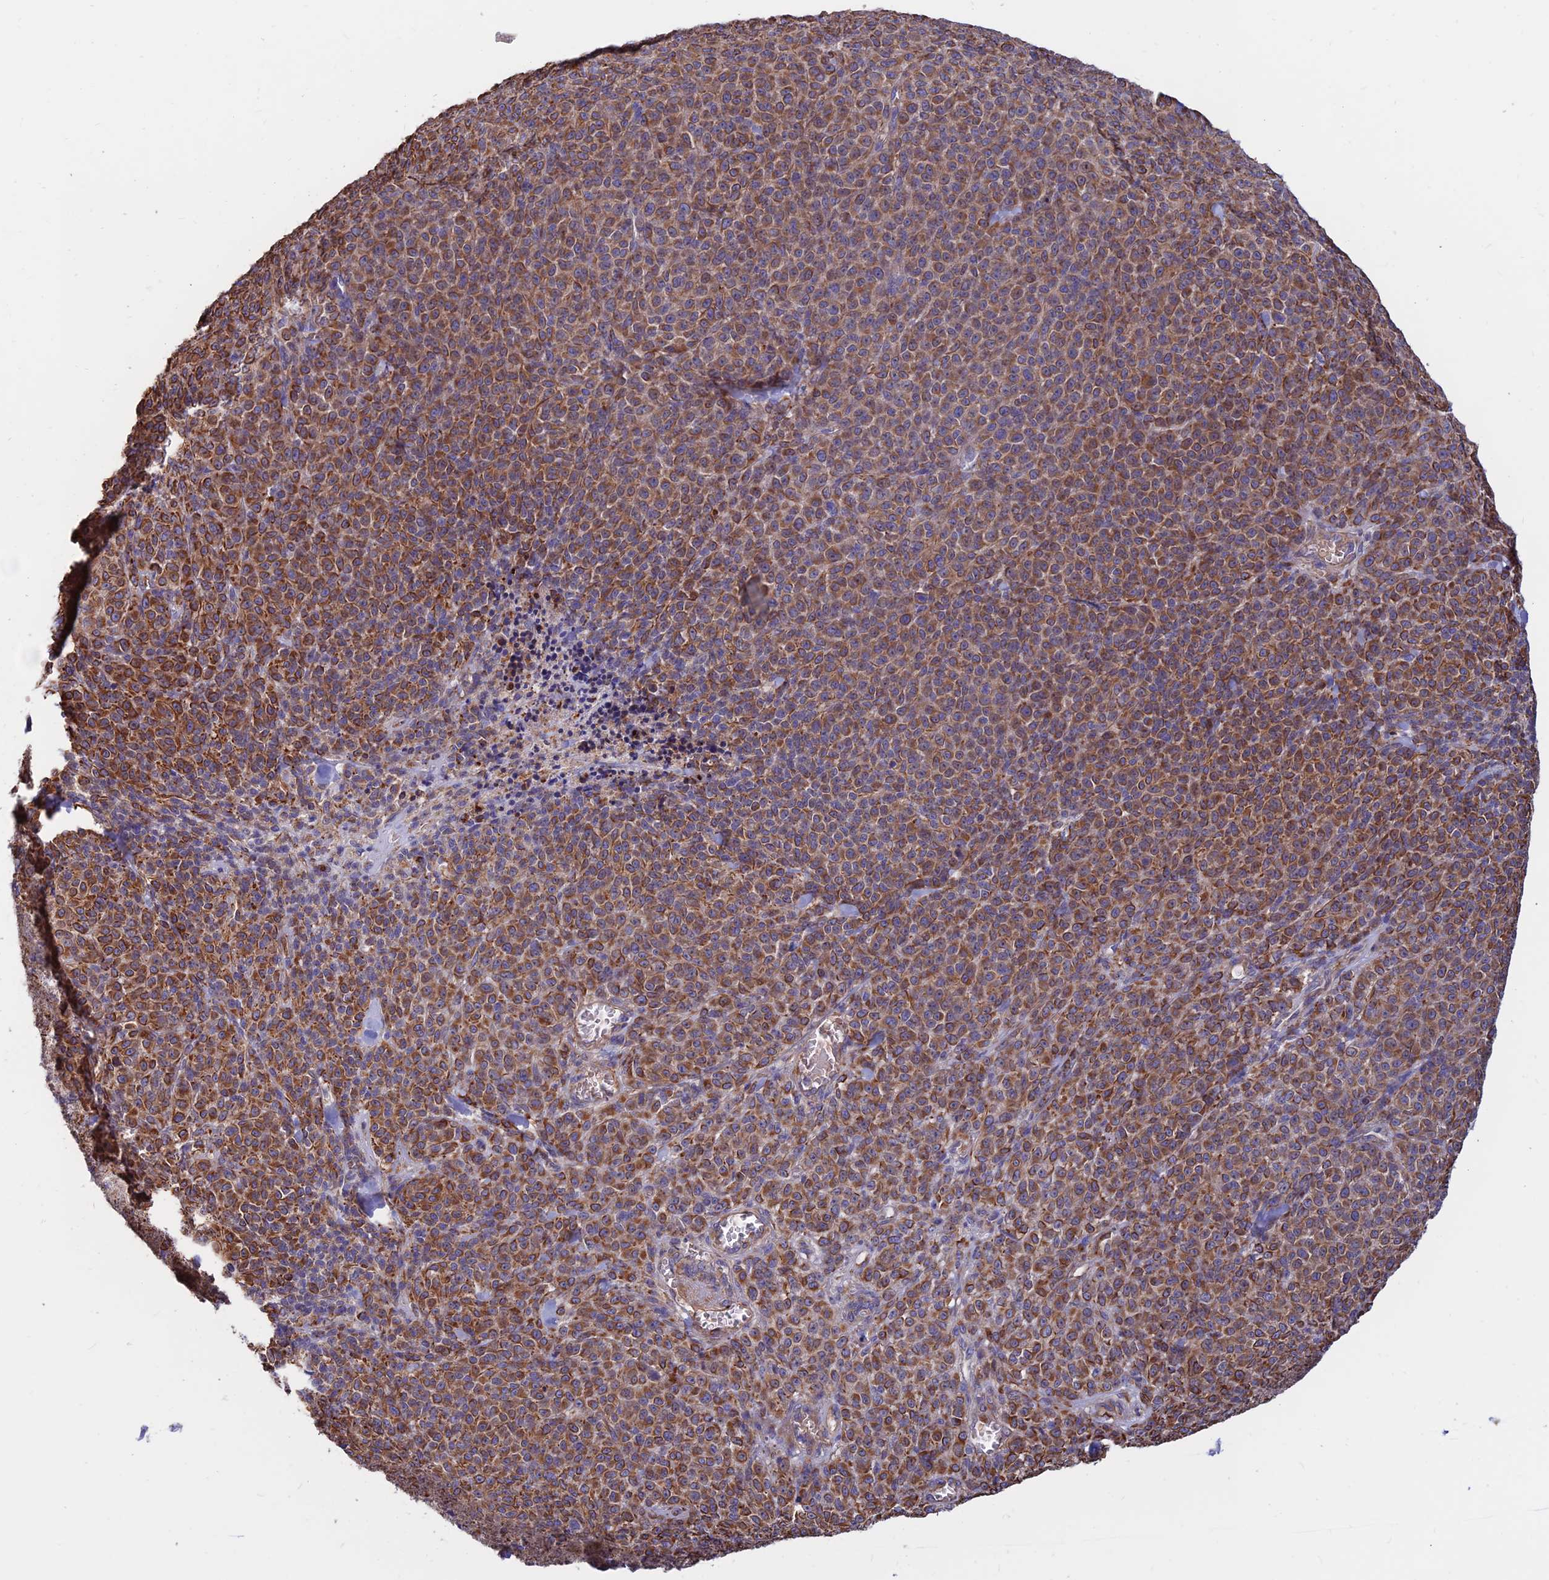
{"staining": {"intensity": "strong", "quantity": ">75%", "location": "cytoplasmic/membranous"}, "tissue": "melanoma", "cell_type": "Tumor cells", "image_type": "cancer", "snomed": [{"axis": "morphology", "description": "Normal tissue, NOS"}, {"axis": "morphology", "description": "Malignant melanoma, NOS"}, {"axis": "topography", "description": "Skin"}], "caption": "High-magnification brightfield microscopy of malignant melanoma stained with DAB (brown) and counterstained with hematoxylin (blue). tumor cells exhibit strong cytoplasmic/membranous expression is seen in approximately>75% of cells. Using DAB (brown) and hematoxylin (blue) stains, captured at high magnification using brightfield microscopy.", "gene": "CDK18", "patient": {"sex": "female", "age": 34}}